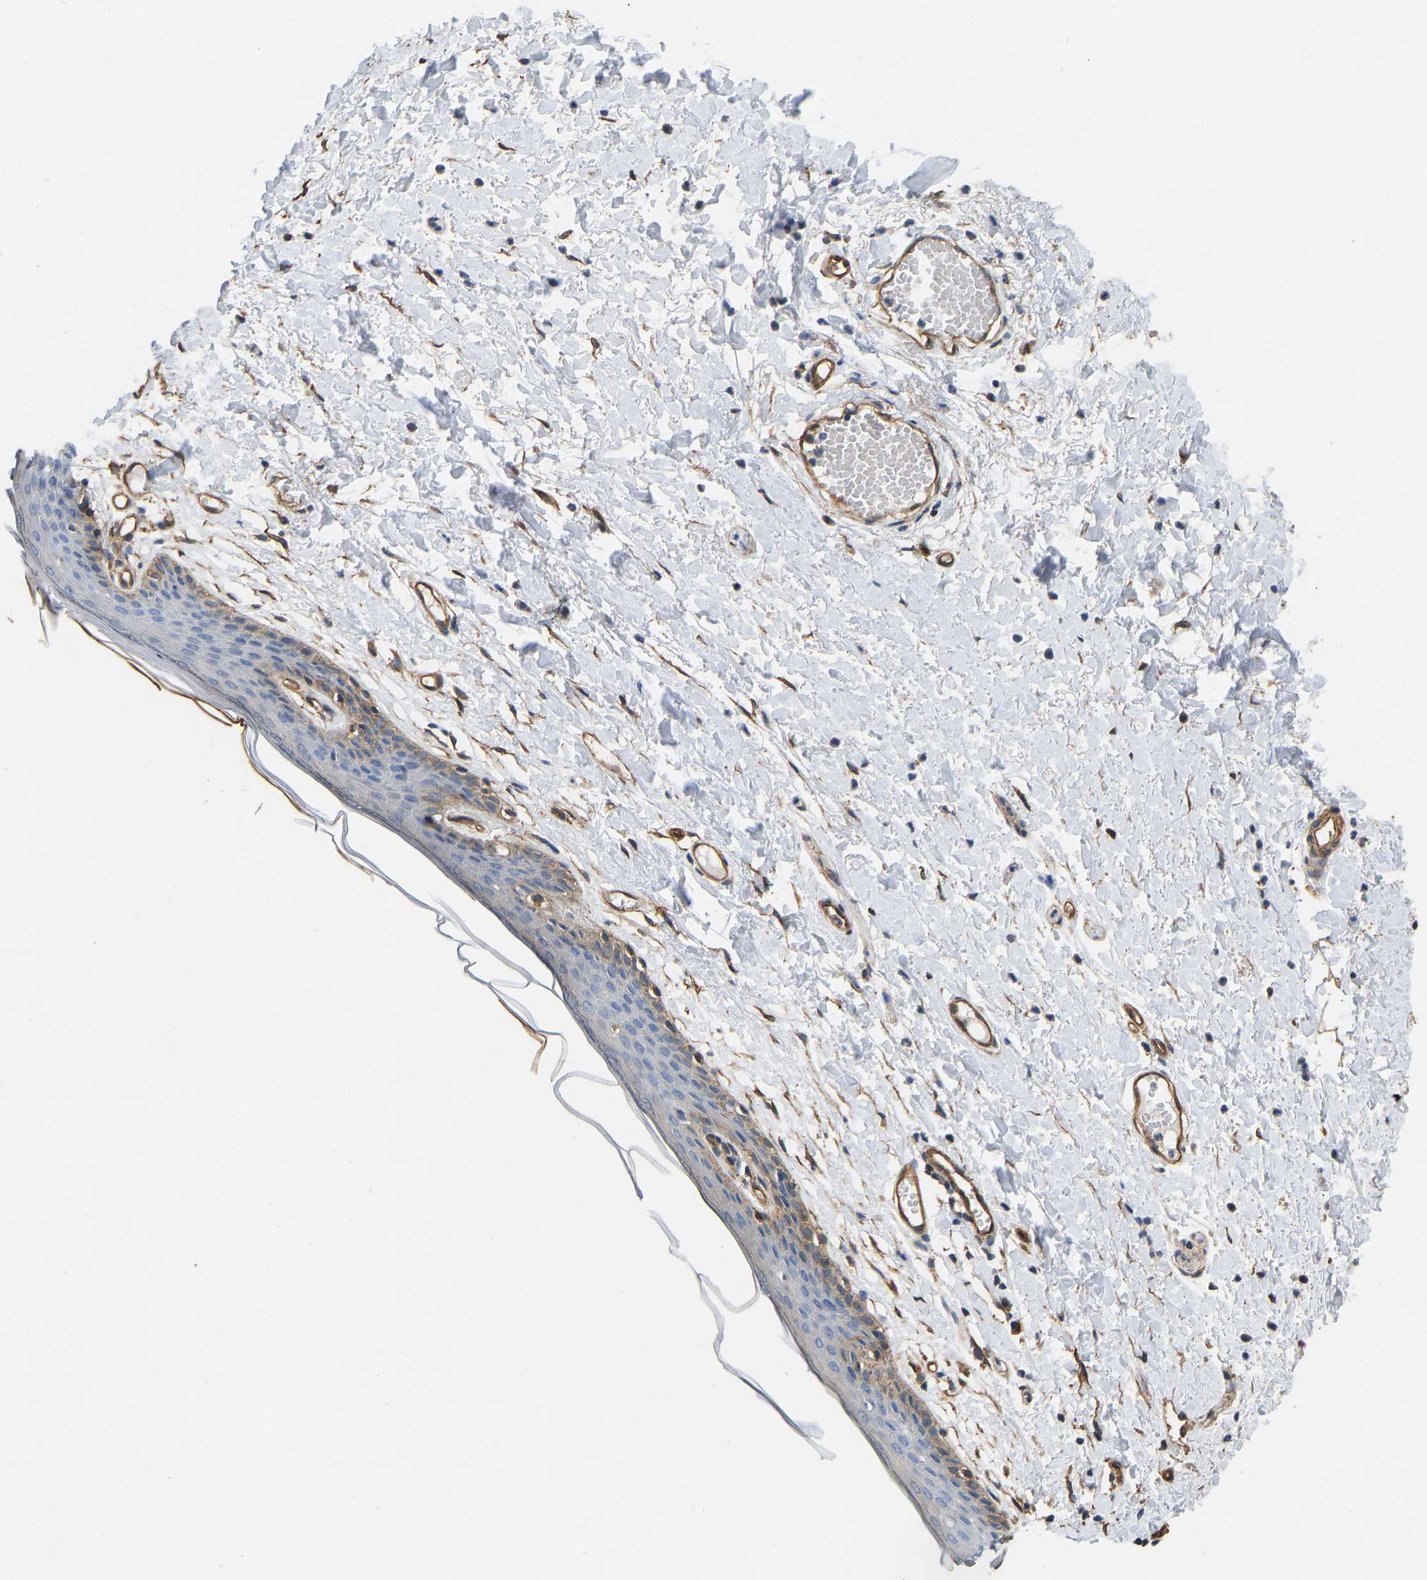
{"staining": {"intensity": "moderate", "quantity": "<25%", "location": "cytoplasmic/membranous"}, "tissue": "skin", "cell_type": "Epidermal cells", "image_type": "normal", "snomed": [{"axis": "morphology", "description": "Normal tissue, NOS"}, {"axis": "topography", "description": "Vulva"}], "caption": "Normal skin shows moderate cytoplasmic/membranous expression in approximately <25% of epidermal cells.", "gene": "ELMO2", "patient": {"sex": "female", "age": 54}}